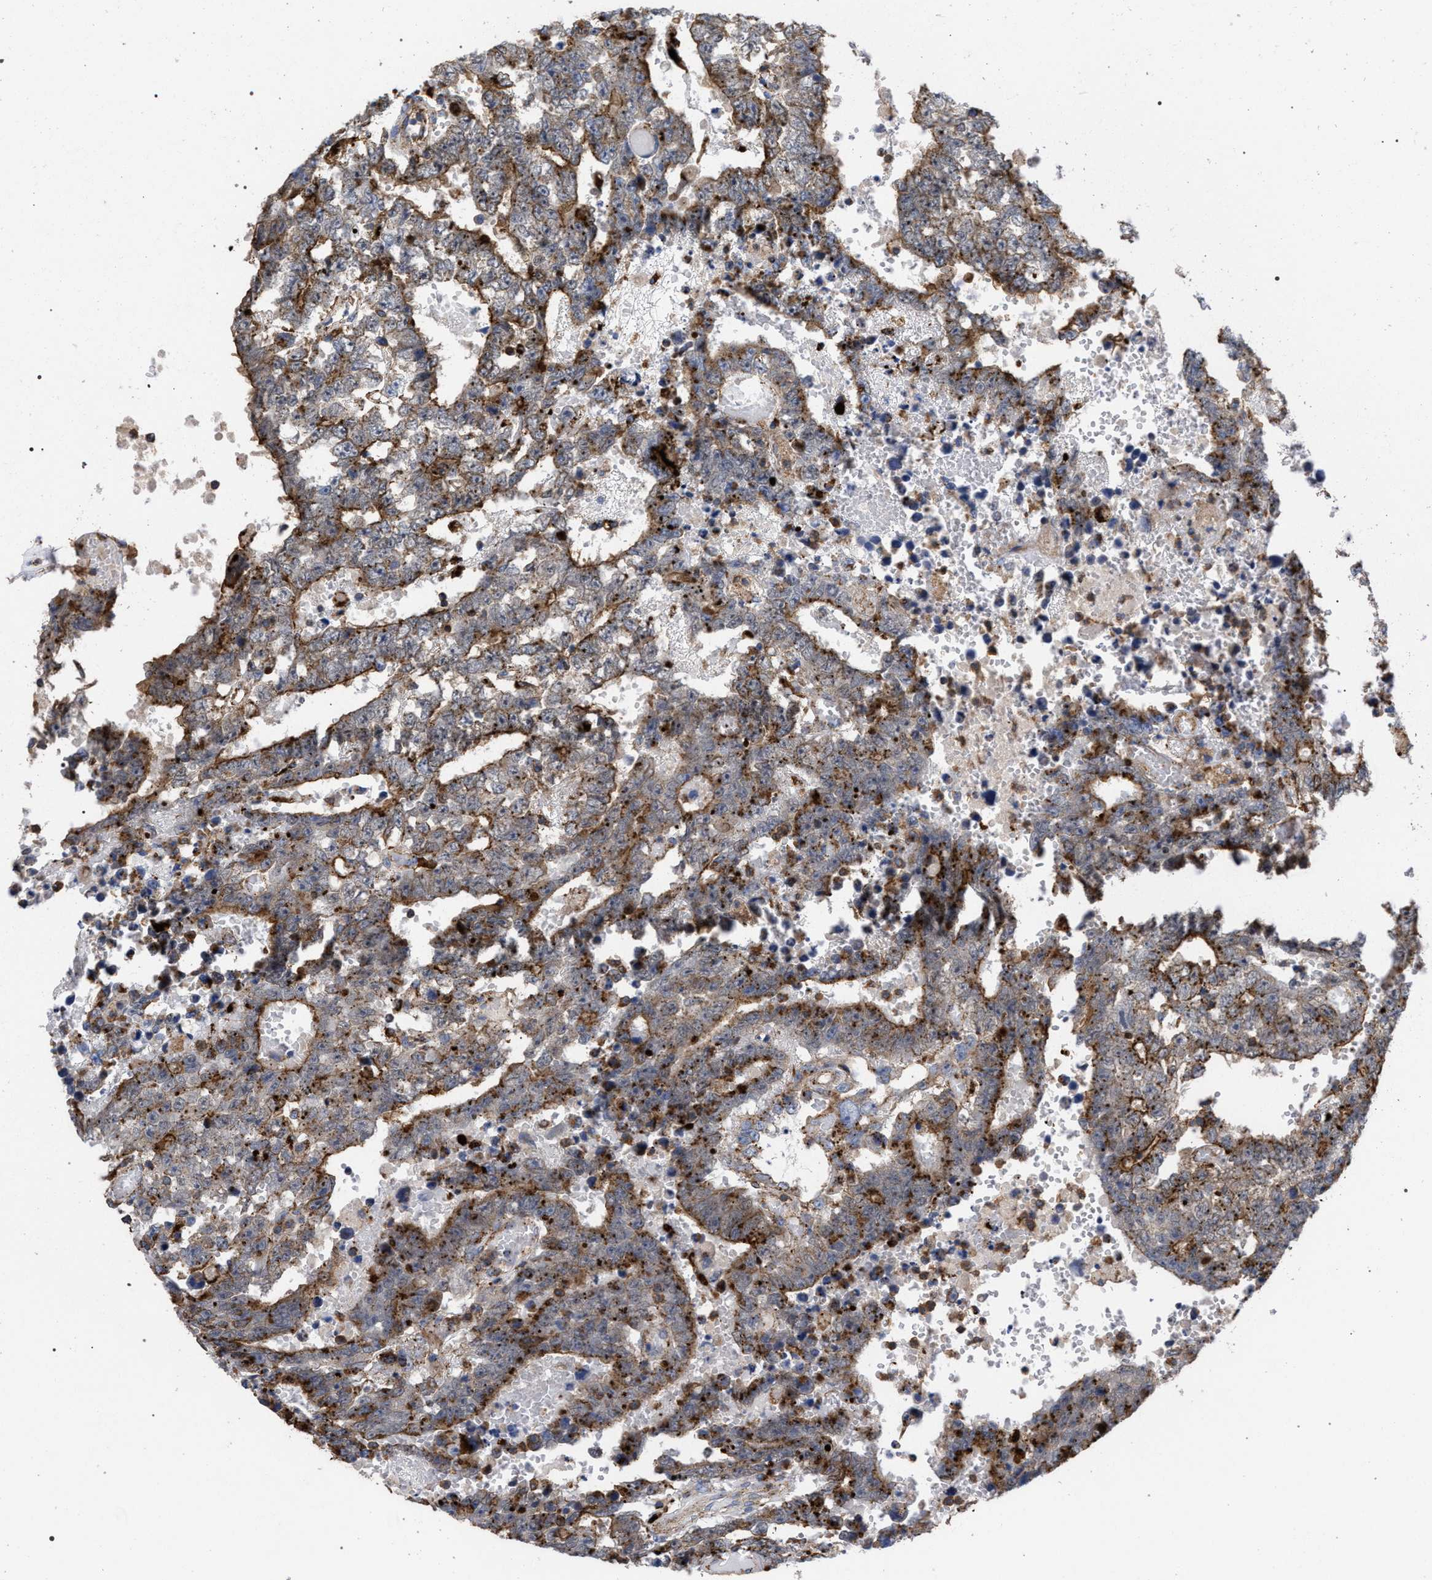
{"staining": {"intensity": "moderate", "quantity": ">75%", "location": "cytoplasmic/membranous"}, "tissue": "testis cancer", "cell_type": "Tumor cells", "image_type": "cancer", "snomed": [{"axis": "morphology", "description": "Carcinoma, Embryonal, NOS"}, {"axis": "topography", "description": "Testis"}], "caption": "There is medium levels of moderate cytoplasmic/membranous positivity in tumor cells of testis embryonal carcinoma, as demonstrated by immunohistochemical staining (brown color).", "gene": "PPT1", "patient": {"sex": "male", "age": 25}}